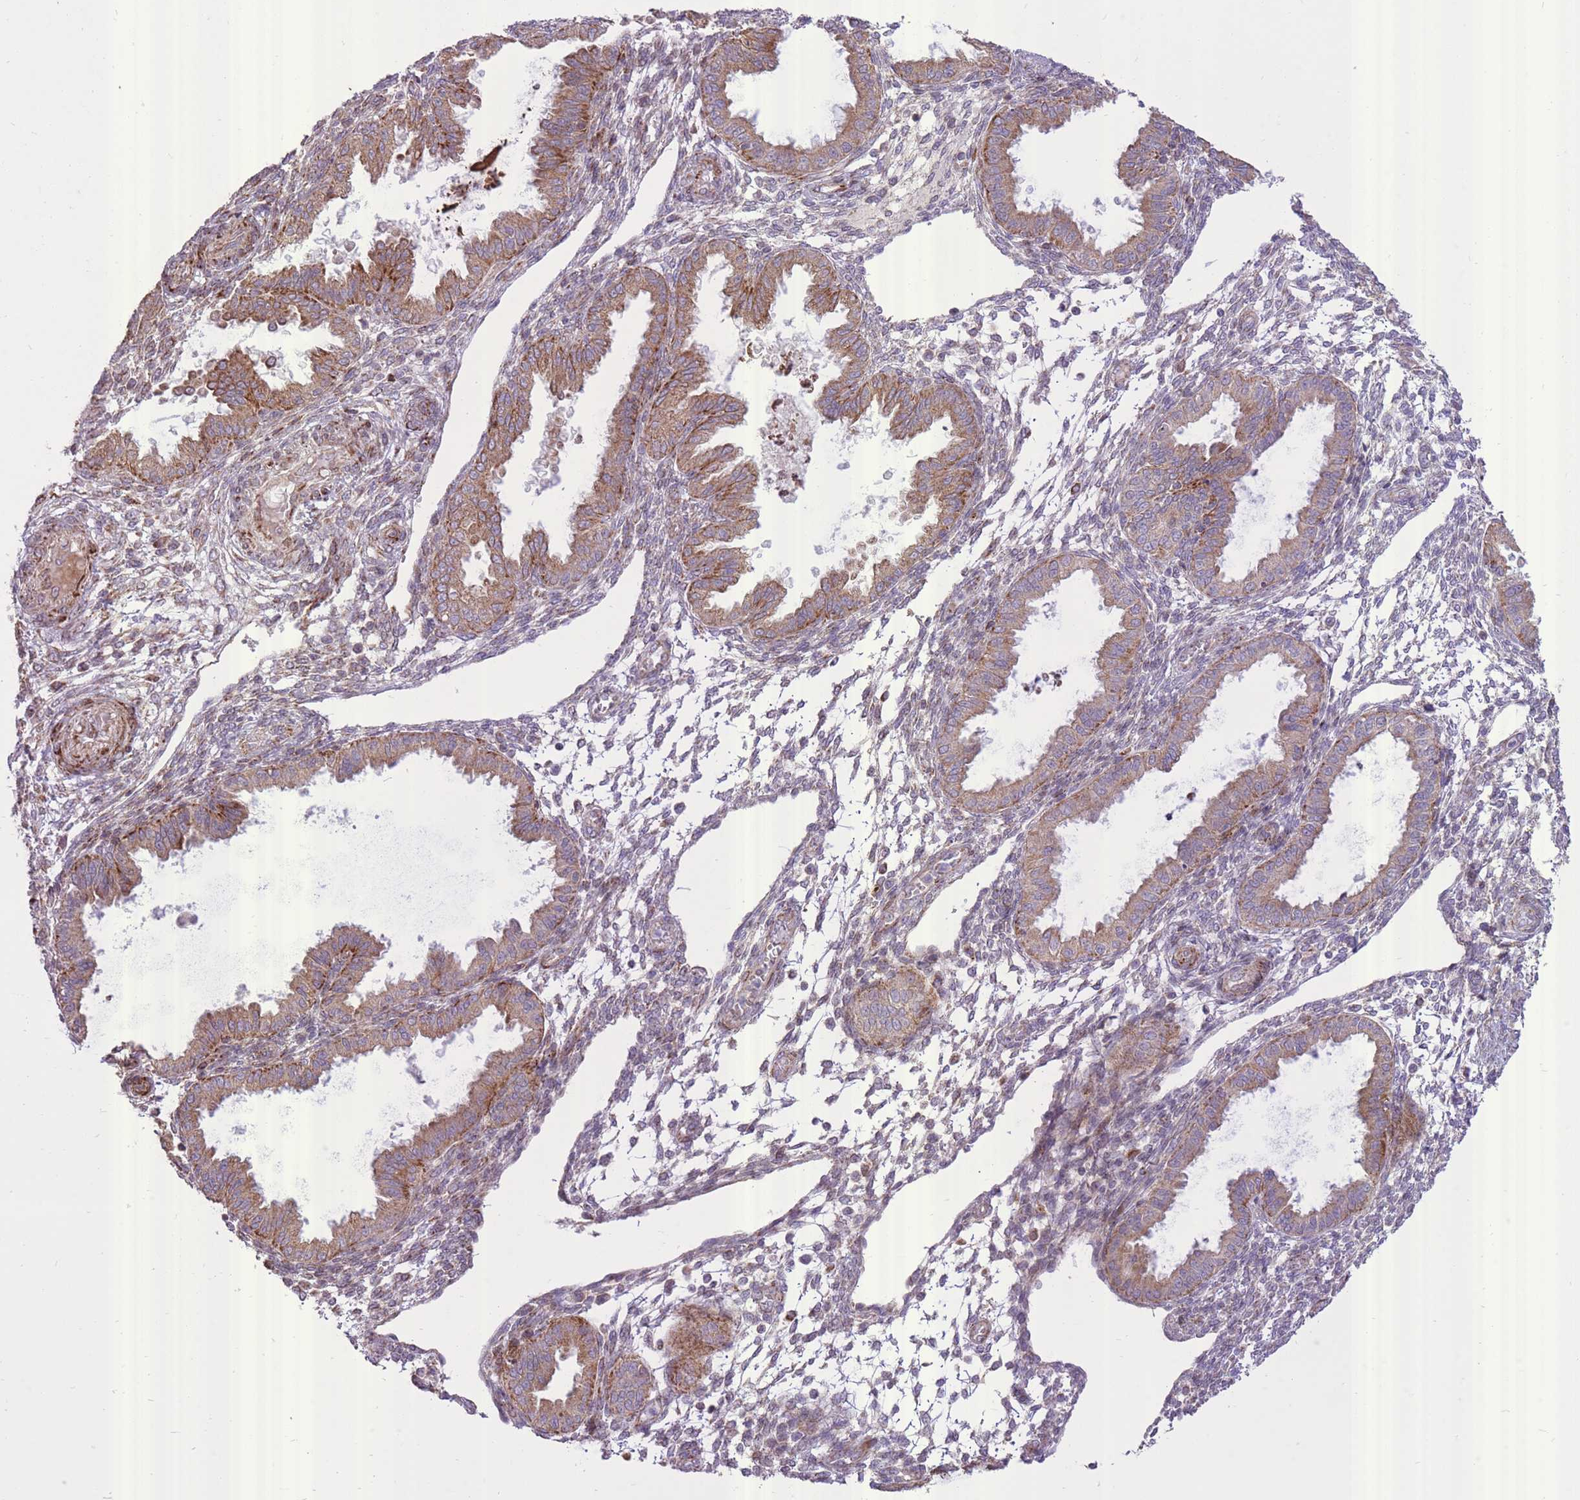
{"staining": {"intensity": "weak", "quantity": "<25%", "location": "cytoplasmic/membranous"}, "tissue": "endometrium", "cell_type": "Cells in endometrial stroma", "image_type": "normal", "snomed": [{"axis": "morphology", "description": "Normal tissue, NOS"}, {"axis": "topography", "description": "Endometrium"}], "caption": "Immunohistochemical staining of normal human endometrium demonstrates no significant staining in cells in endometrial stroma.", "gene": "SLC4A4", "patient": {"sex": "female", "age": 33}}